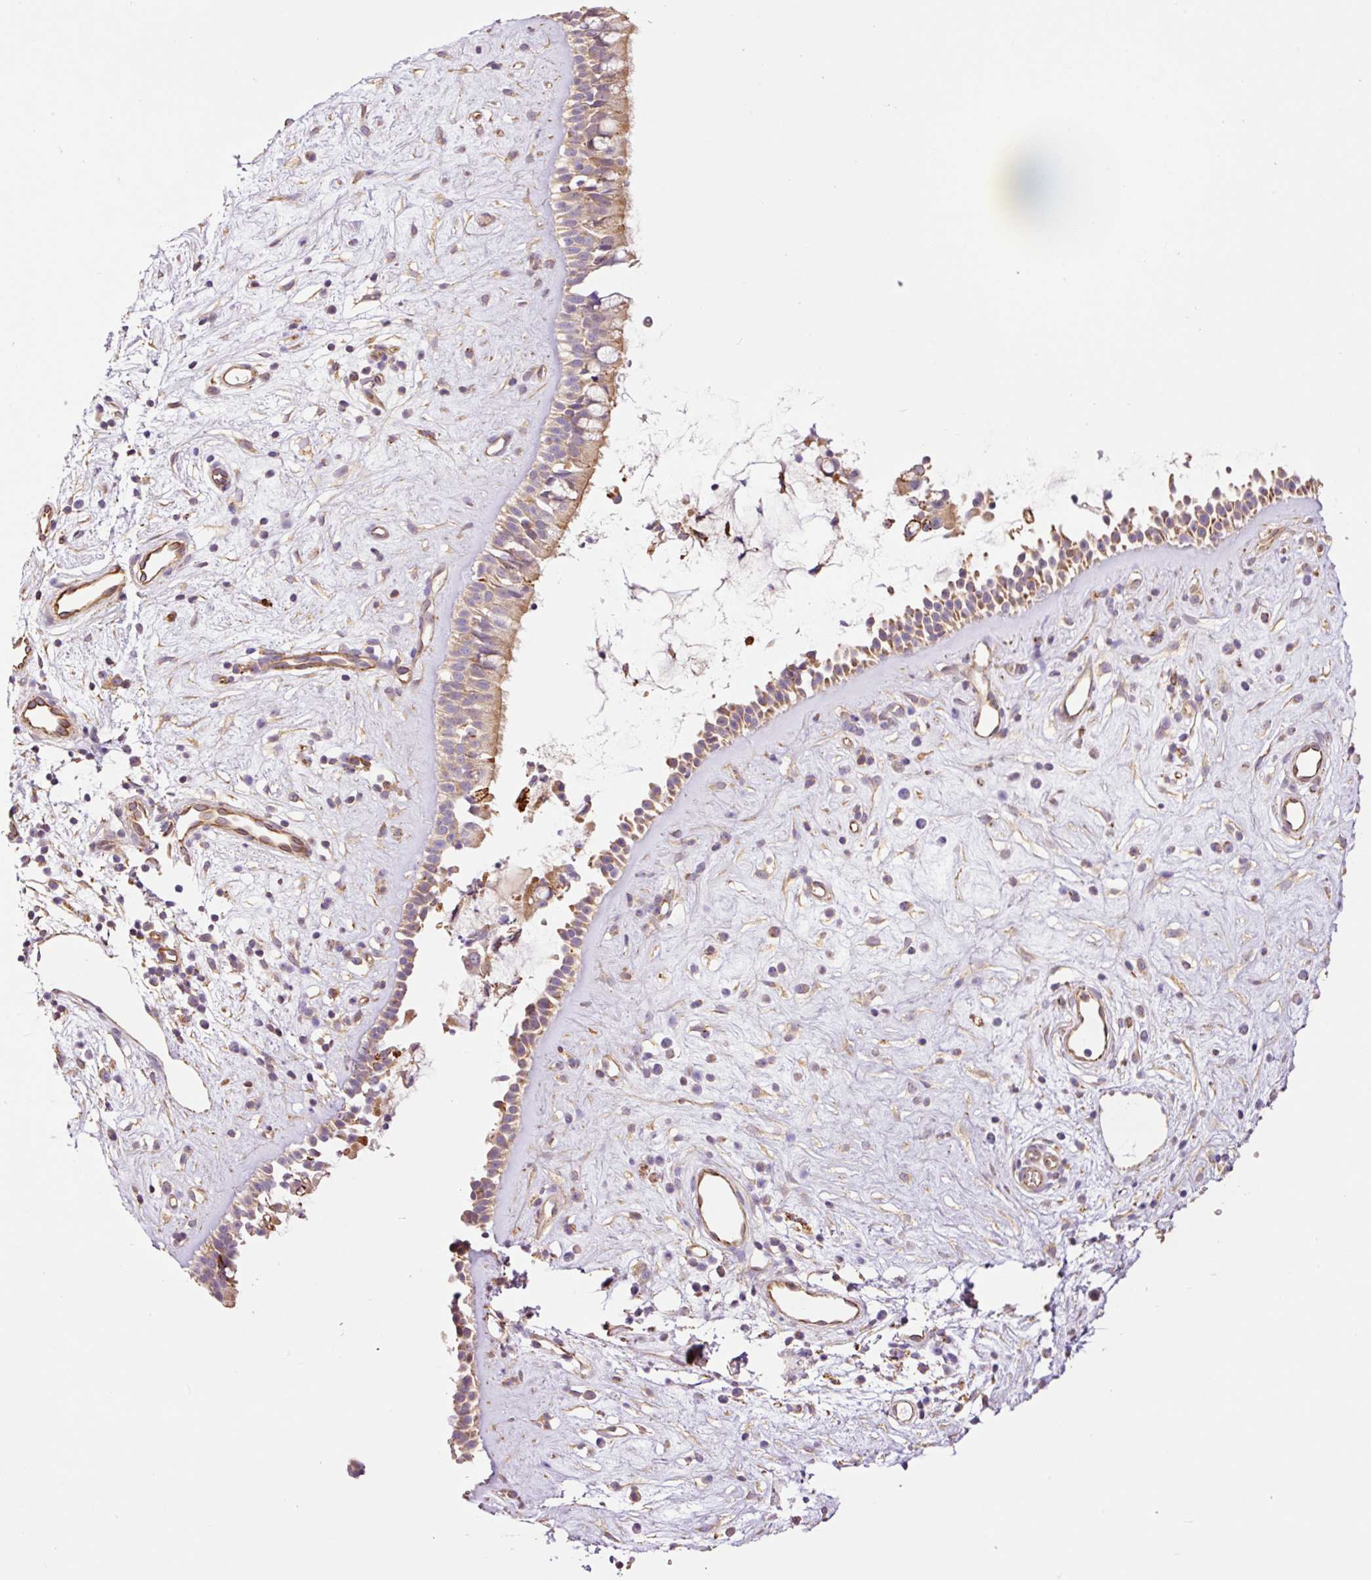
{"staining": {"intensity": "weak", "quantity": "25%-75%", "location": "cytoplasmic/membranous"}, "tissue": "nasopharynx", "cell_type": "Respiratory epithelial cells", "image_type": "normal", "snomed": [{"axis": "morphology", "description": "Normal tissue, NOS"}, {"axis": "topography", "description": "Nasopharynx"}], "caption": "Protein analysis of unremarkable nasopharynx demonstrates weak cytoplasmic/membranous expression in about 25%-75% of respiratory epithelial cells. The protein is shown in brown color, while the nuclei are stained blue.", "gene": "PCK2", "patient": {"sex": "male", "age": 32}}